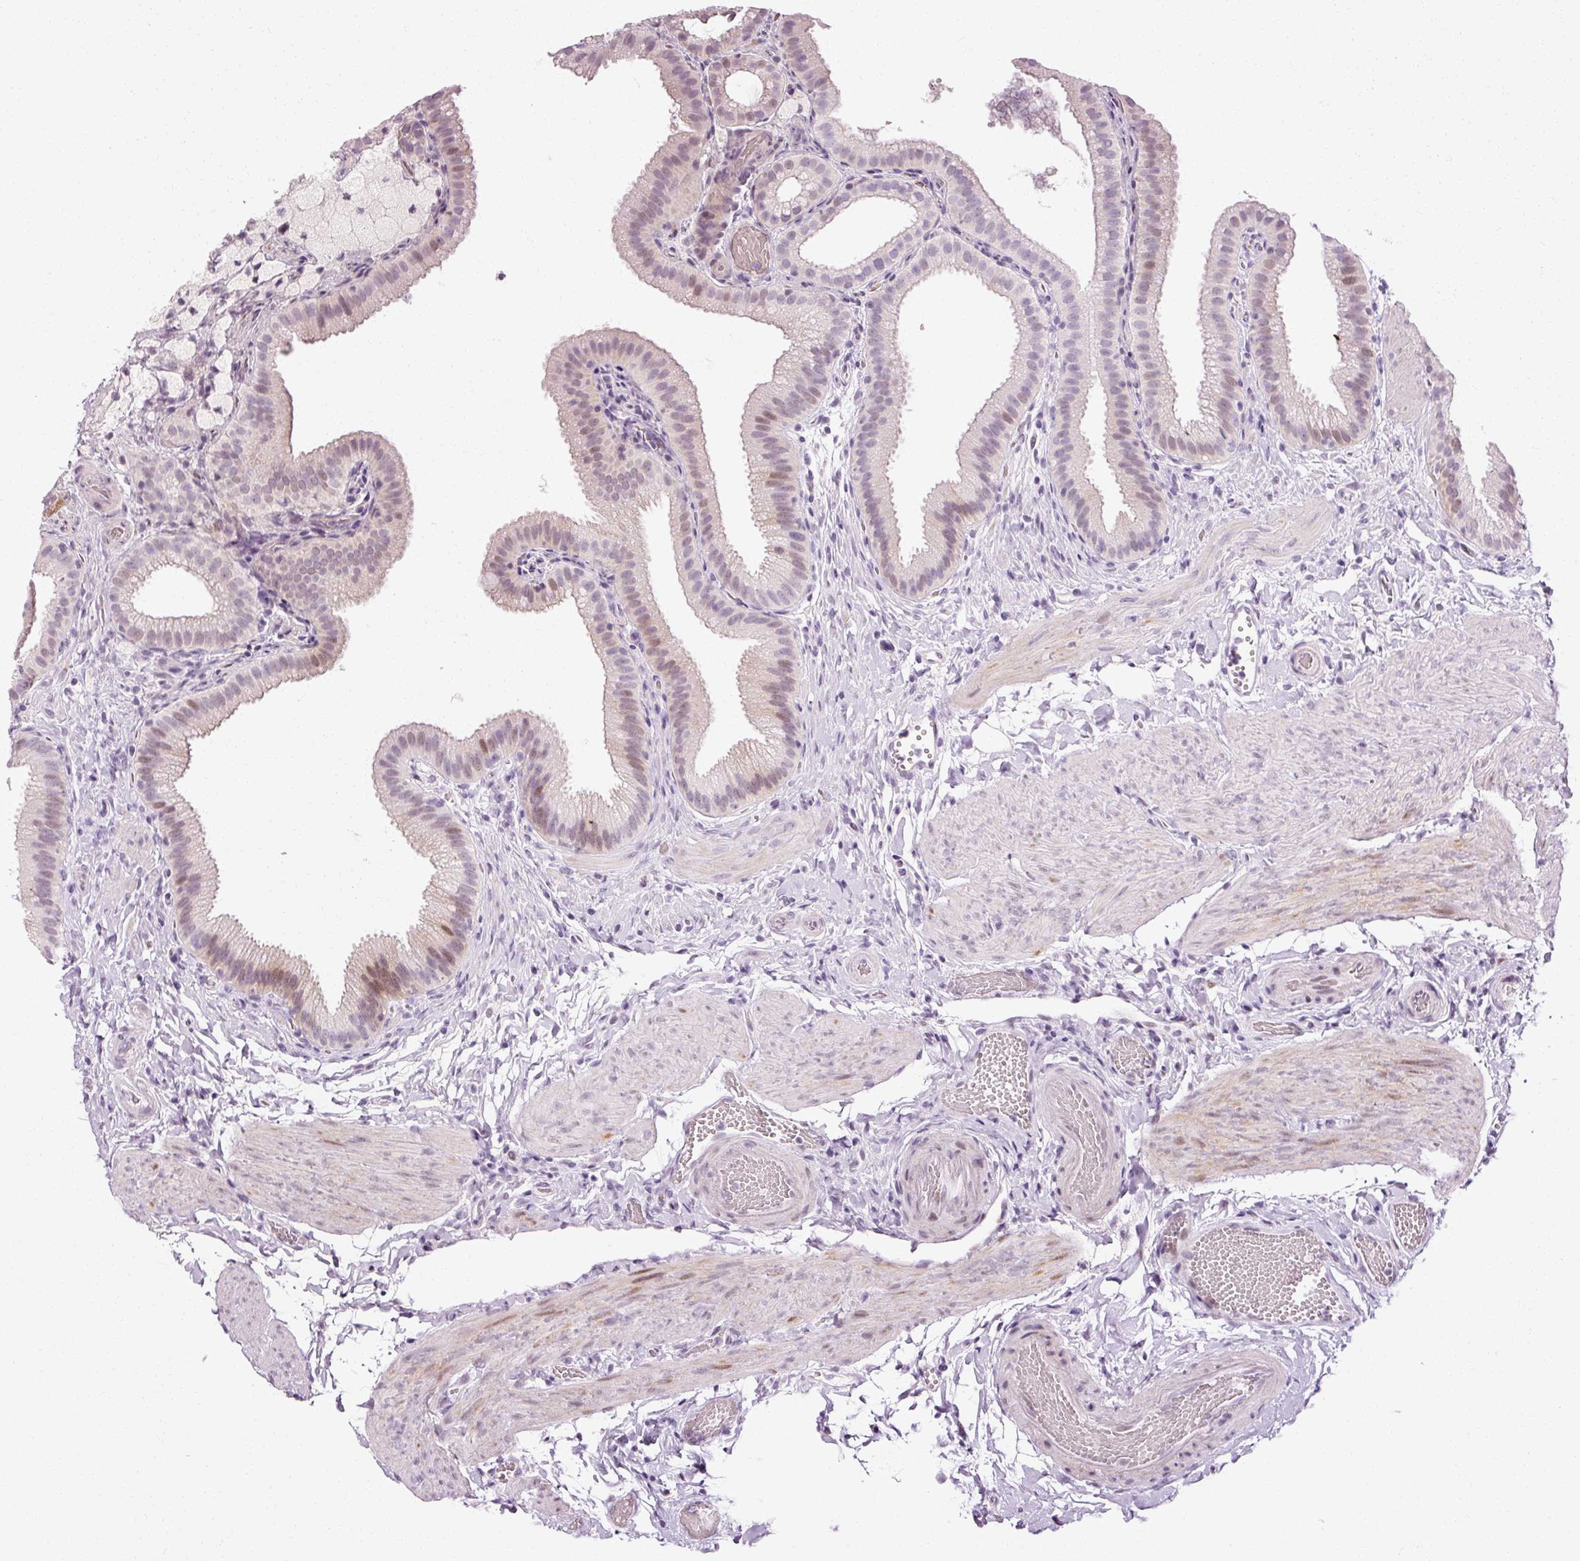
{"staining": {"intensity": "moderate", "quantity": "<25%", "location": "nuclear"}, "tissue": "gallbladder", "cell_type": "Glandular cells", "image_type": "normal", "snomed": [{"axis": "morphology", "description": "Normal tissue, NOS"}, {"axis": "topography", "description": "Gallbladder"}], "caption": "The photomicrograph shows a brown stain indicating the presence of a protein in the nuclear of glandular cells in gallbladder. (DAB = brown stain, brightfield microscopy at high magnification).", "gene": "ANKRD20A1", "patient": {"sex": "female", "age": 63}}